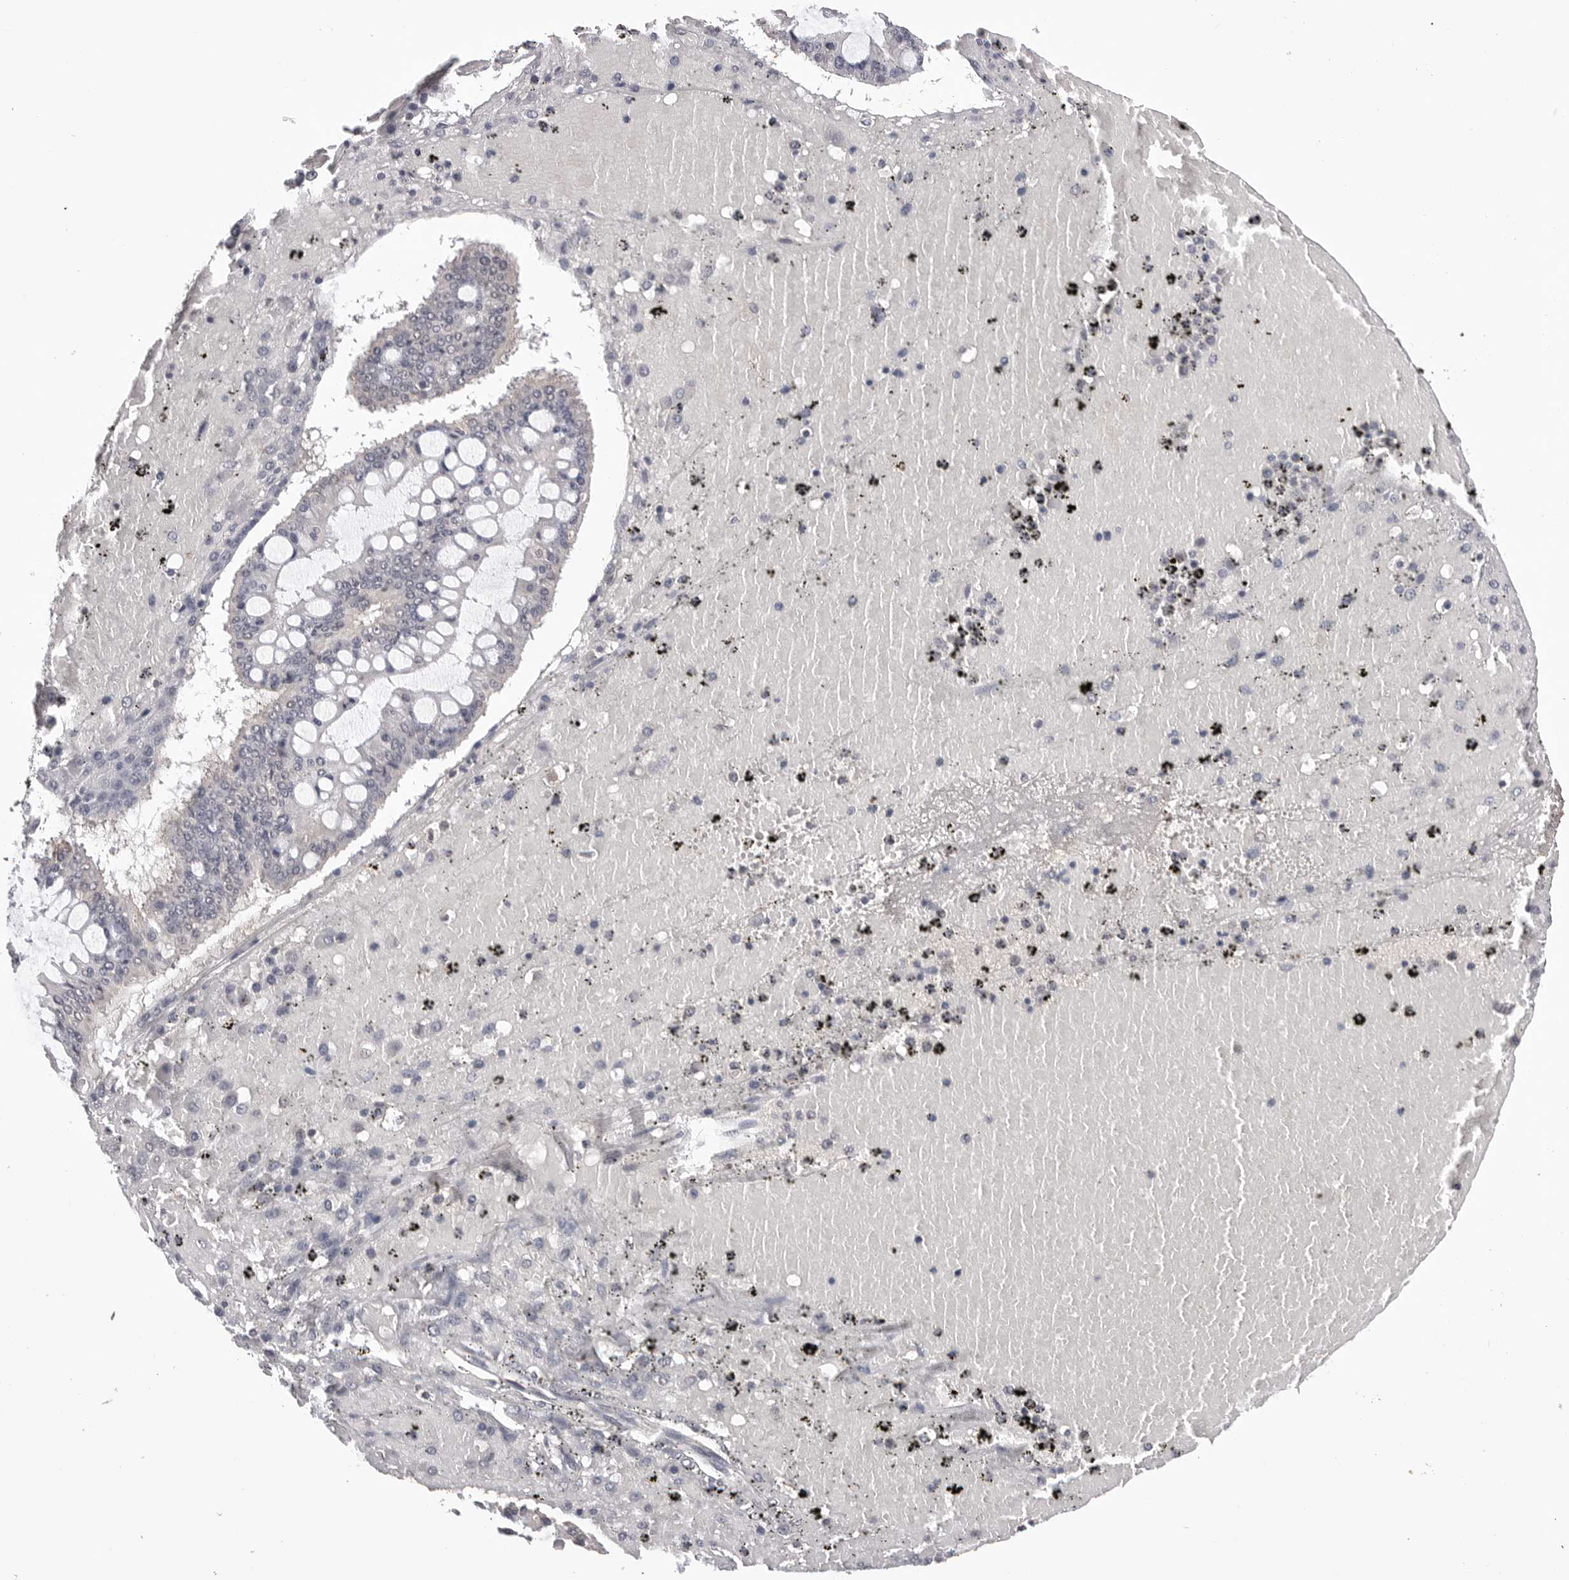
{"staining": {"intensity": "negative", "quantity": "none", "location": "none"}, "tissue": "ovarian cancer", "cell_type": "Tumor cells", "image_type": "cancer", "snomed": [{"axis": "morphology", "description": "Cystadenocarcinoma, mucinous, NOS"}, {"axis": "topography", "description": "Ovary"}], "caption": "Protein analysis of ovarian cancer (mucinous cystadenocarcinoma) reveals no significant expression in tumor cells. The staining was performed using DAB to visualize the protein expression in brown, while the nuclei were stained in blue with hematoxylin (Magnification: 20x).", "gene": "CDK20", "patient": {"sex": "female", "age": 73}}